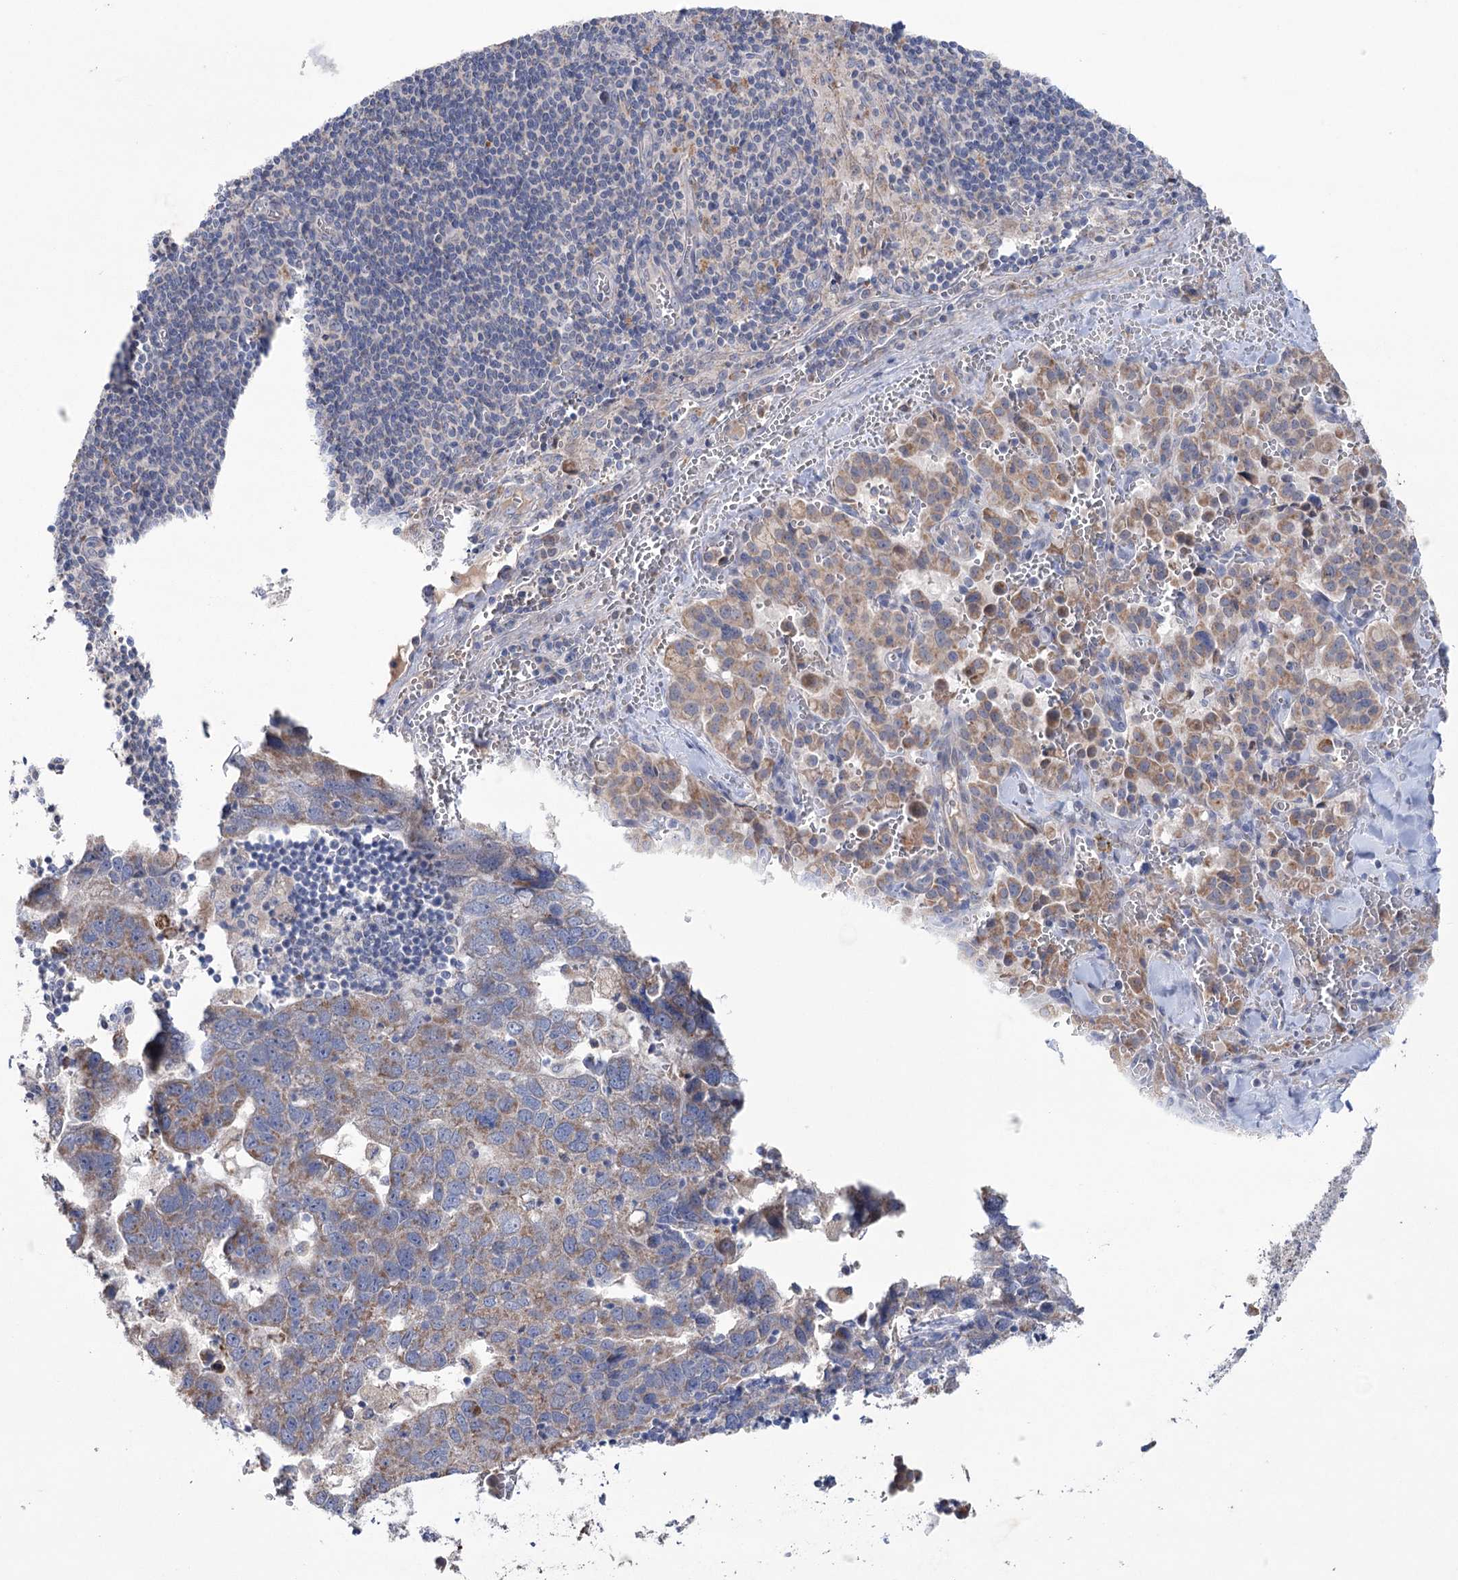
{"staining": {"intensity": "moderate", "quantity": ">75%", "location": "cytoplasmic/membranous"}, "tissue": "pancreatic cancer", "cell_type": "Tumor cells", "image_type": "cancer", "snomed": [{"axis": "morphology", "description": "Adenocarcinoma, NOS"}, {"axis": "topography", "description": "Pancreas"}], "caption": "This photomicrograph demonstrates pancreatic adenocarcinoma stained with immunohistochemistry (IHC) to label a protein in brown. The cytoplasmic/membranous of tumor cells show moderate positivity for the protein. Nuclei are counter-stained blue.", "gene": "MTCH2", "patient": {"sex": "male", "age": 65}}